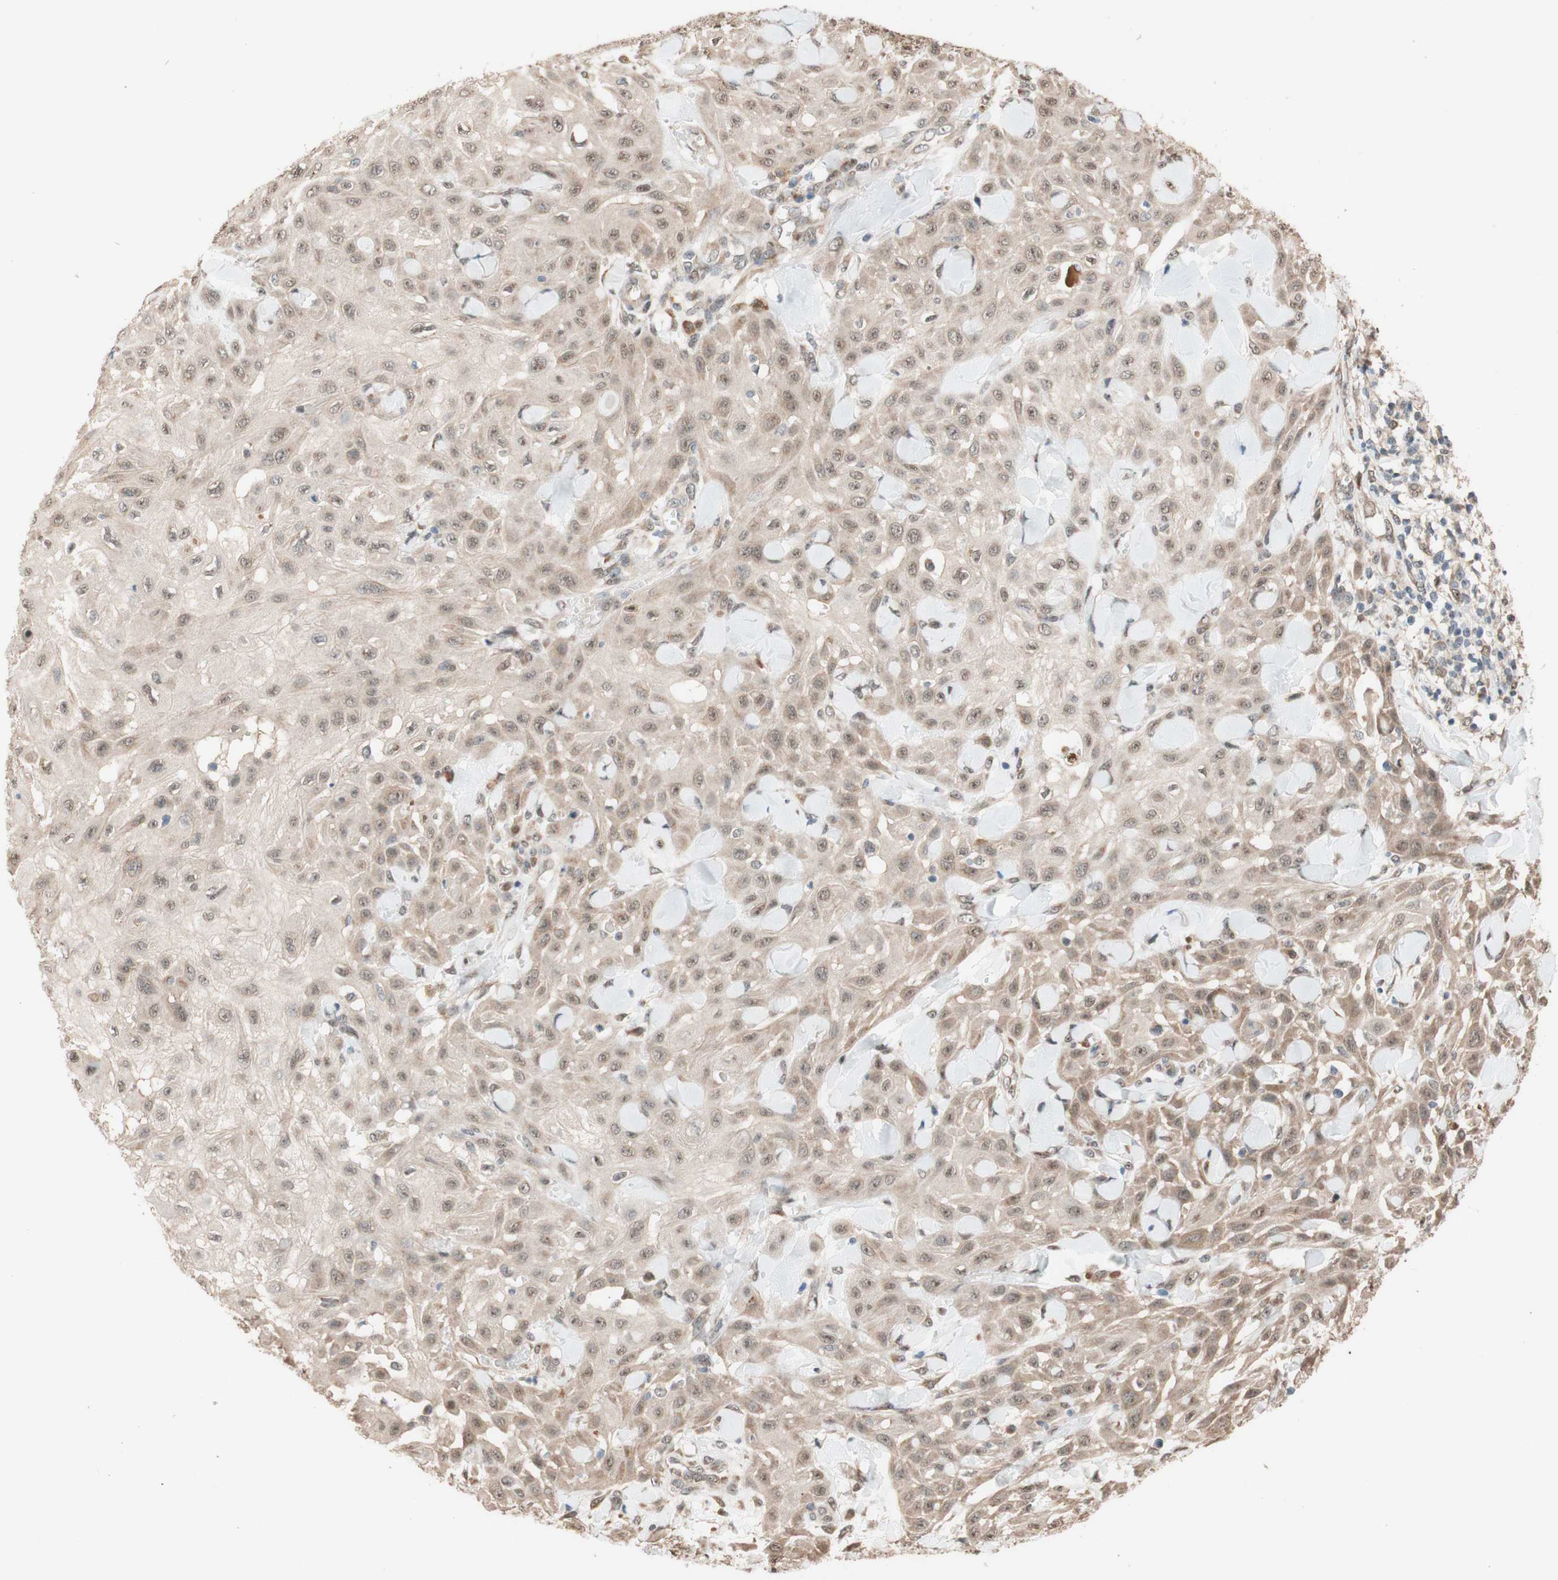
{"staining": {"intensity": "negative", "quantity": "none", "location": "none"}, "tissue": "skin cancer", "cell_type": "Tumor cells", "image_type": "cancer", "snomed": [{"axis": "morphology", "description": "Squamous cell carcinoma, NOS"}, {"axis": "topography", "description": "Skin"}], "caption": "This is an immunohistochemistry (IHC) histopathology image of skin cancer. There is no positivity in tumor cells.", "gene": "CCNC", "patient": {"sex": "male", "age": 24}}